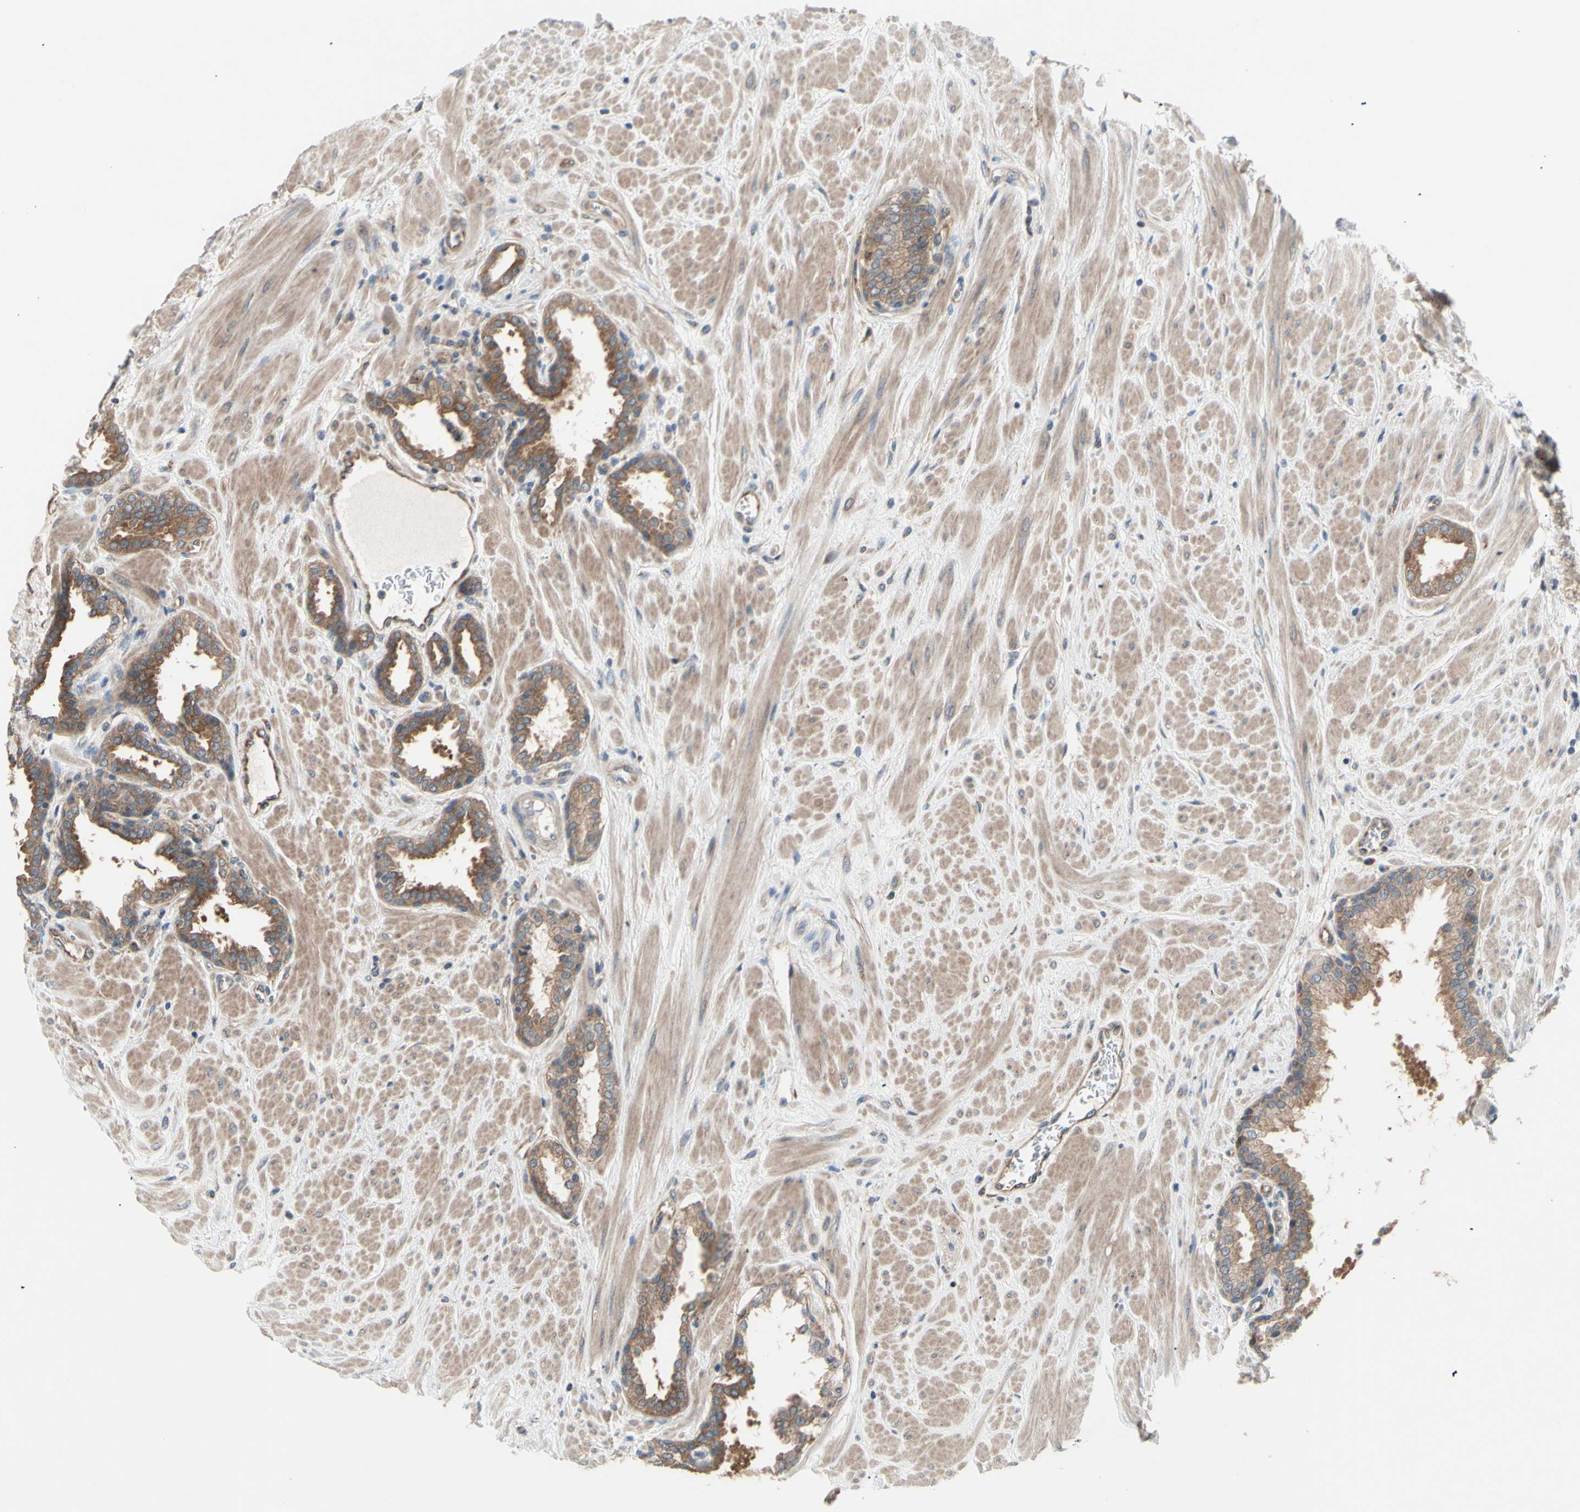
{"staining": {"intensity": "moderate", "quantity": ">75%", "location": "cytoplasmic/membranous"}, "tissue": "prostate", "cell_type": "Glandular cells", "image_type": "normal", "snomed": [{"axis": "morphology", "description": "Normal tissue, NOS"}, {"axis": "topography", "description": "Prostate"}], "caption": "Immunohistochemical staining of unremarkable prostate displays moderate cytoplasmic/membranous protein expression in approximately >75% of glandular cells. (brown staining indicates protein expression, while blue staining denotes nuclei).", "gene": "DYNLRB1", "patient": {"sex": "male", "age": 51}}